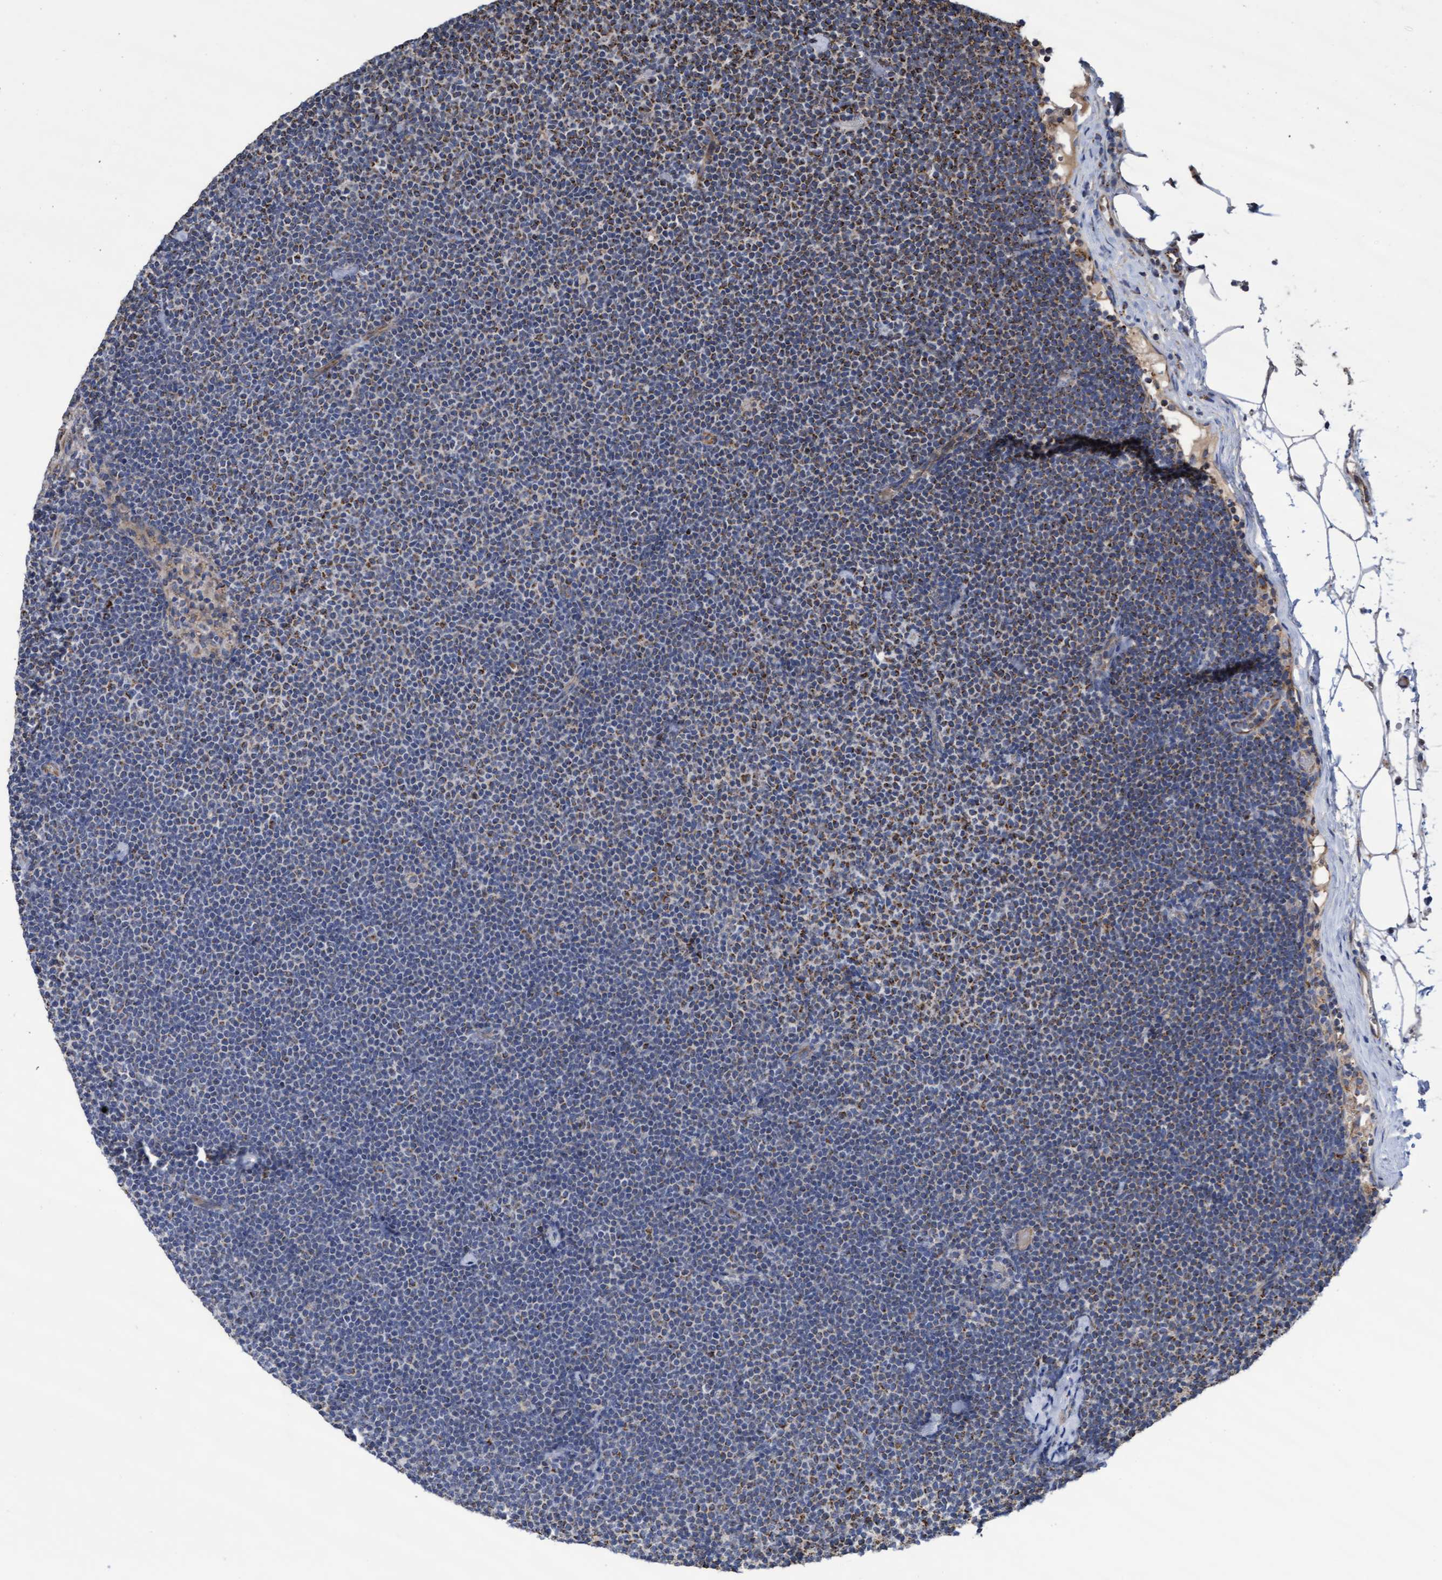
{"staining": {"intensity": "strong", "quantity": "<25%", "location": "cytoplasmic/membranous"}, "tissue": "lymphoma", "cell_type": "Tumor cells", "image_type": "cancer", "snomed": [{"axis": "morphology", "description": "Malignant lymphoma, non-Hodgkin's type, Low grade"}, {"axis": "topography", "description": "Lymph node"}], "caption": "Immunohistochemical staining of low-grade malignant lymphoma, non-Hodgkin's type shows medium levels of strong cytoplasmic/membranous staining in approximately <25% of tumor cells. (Stains: DAB in brown, nuclei in blue, Microscopy: brightfield microscopy at high magnification).", "gene": "COBL", "patient": {"sex": "female", "age": 53}}